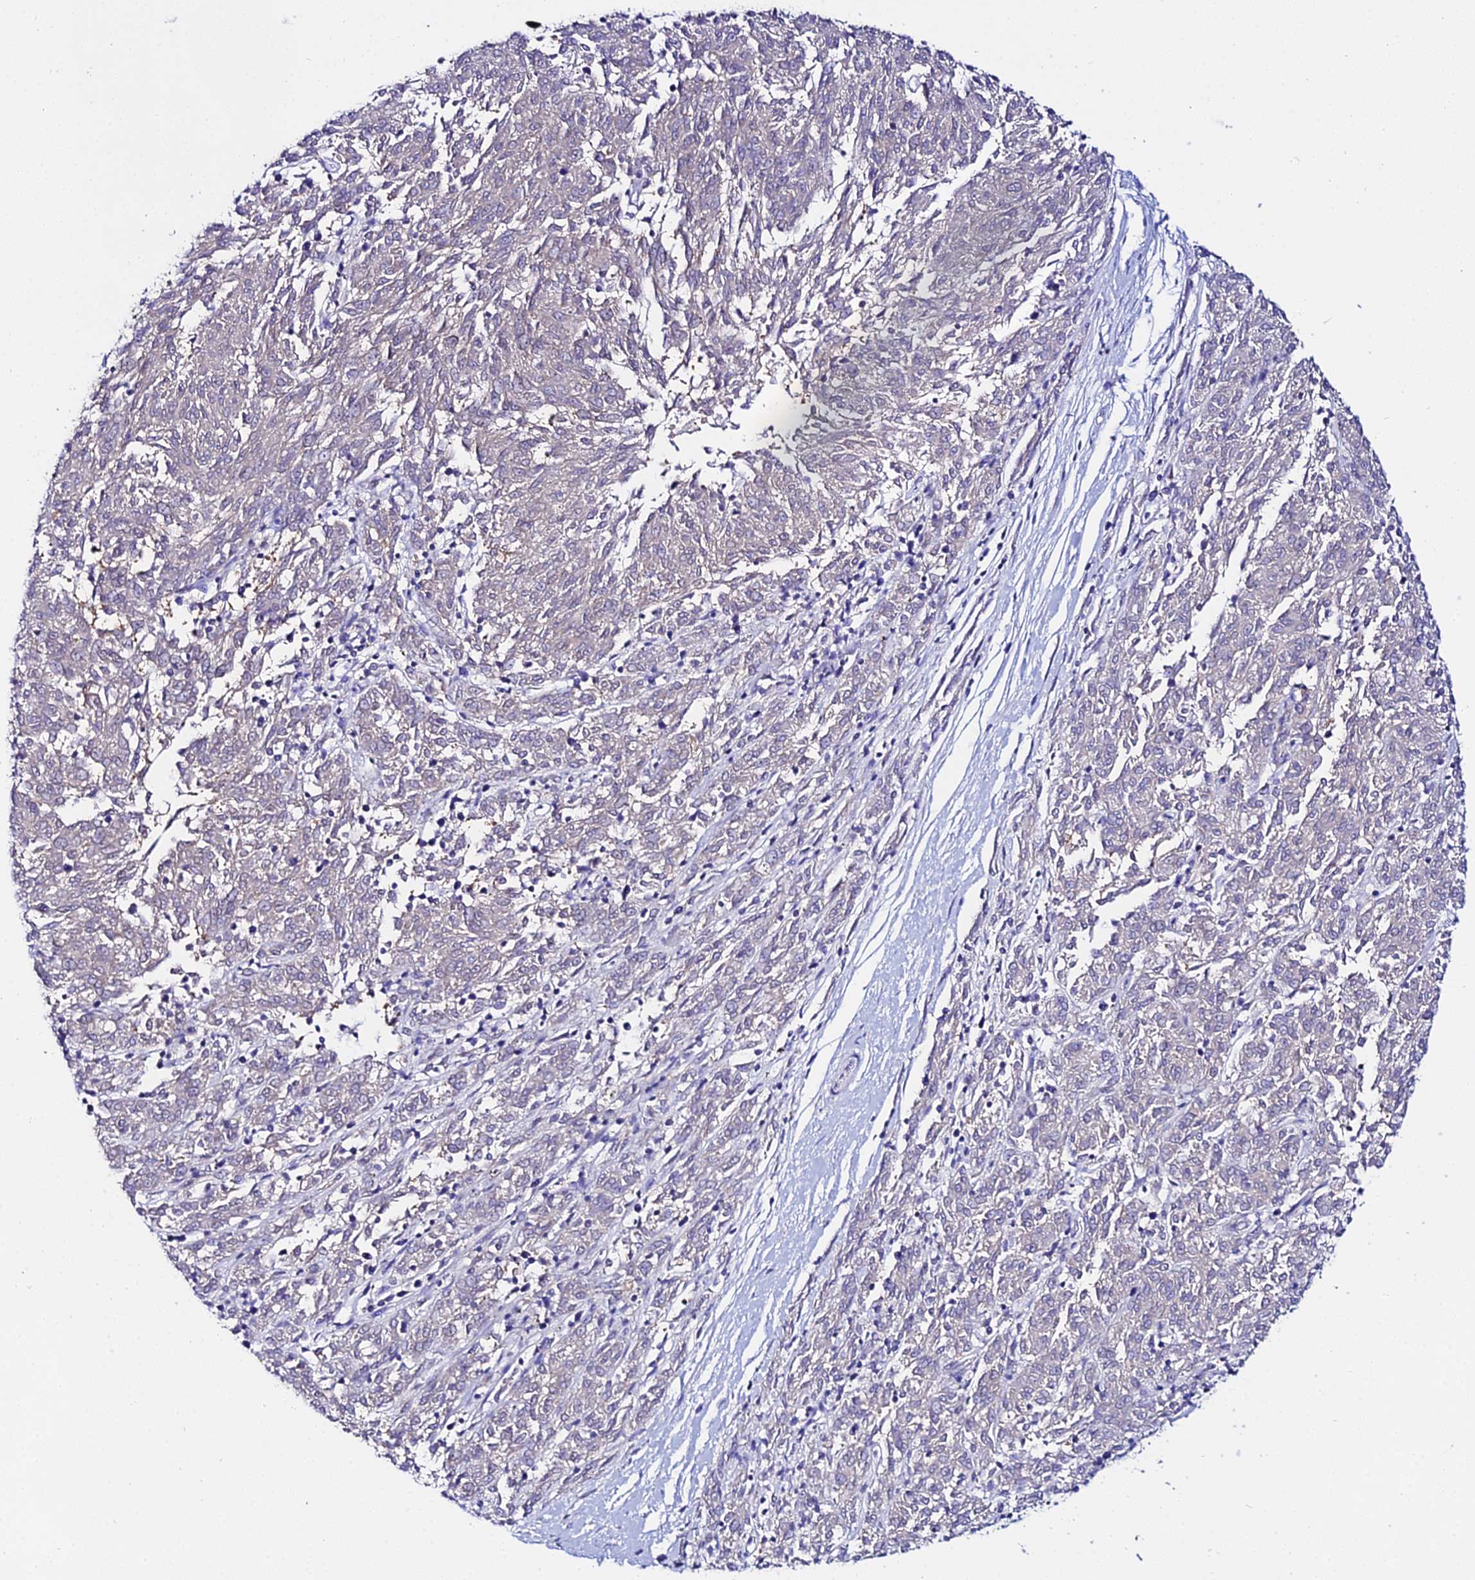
{"staining": {"intensity": "negative", "quantity": "none", "location": "none"}, "tissue": "melanoma", "cell_type": "Tumor cells", "image_type": "cancer", "snomed": [{"axis": "morphology", "description": "Malignant melanoma, NOS"}, {"axis": "topography", "description": "Skin"}], "caption": "The IHC histopathology image has no significant expression in tumor cells of malignant melanoma tissue.", "gene": "ATG16L2", "patient": {"sex": "female", "age": 72}}